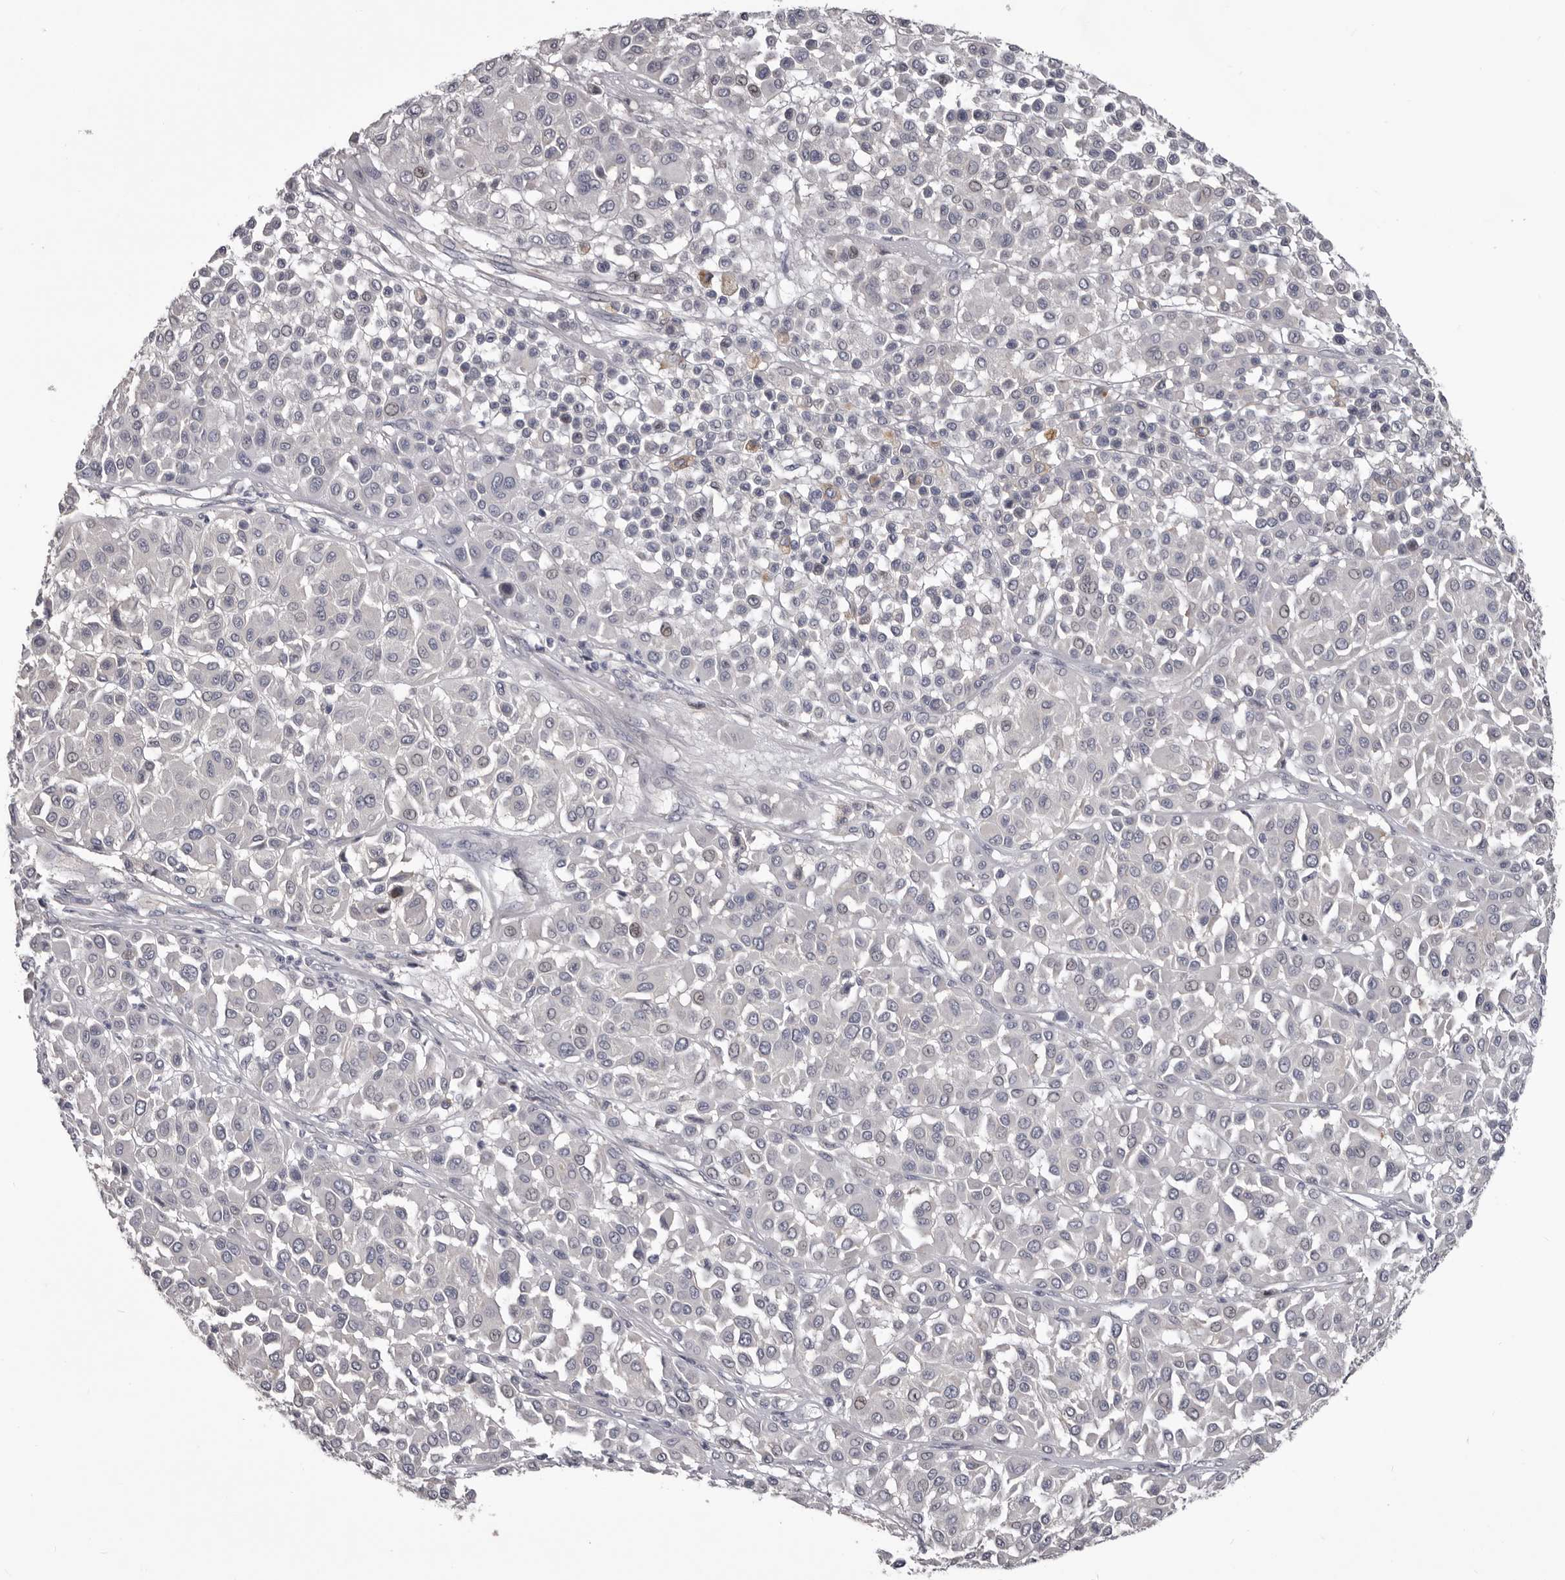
{"staining": {"intensity": "negative", "quantity": "none", "location": "none"}, "tissue": "melanoma", "cell_type": "Tumor cells", "image_type": "cancer", "snomed": [{"axis": "morphology", "description": "Malignant melanoma, Metastatic site"}, {"axis": "topography", "description": "Soft tissue"}], "caption": "Tumor cells show no significant protein staining in malignant melanoma (metastatic site).", "gene": "LPAR6", "patient": {"sex": "male", "age": 41}}